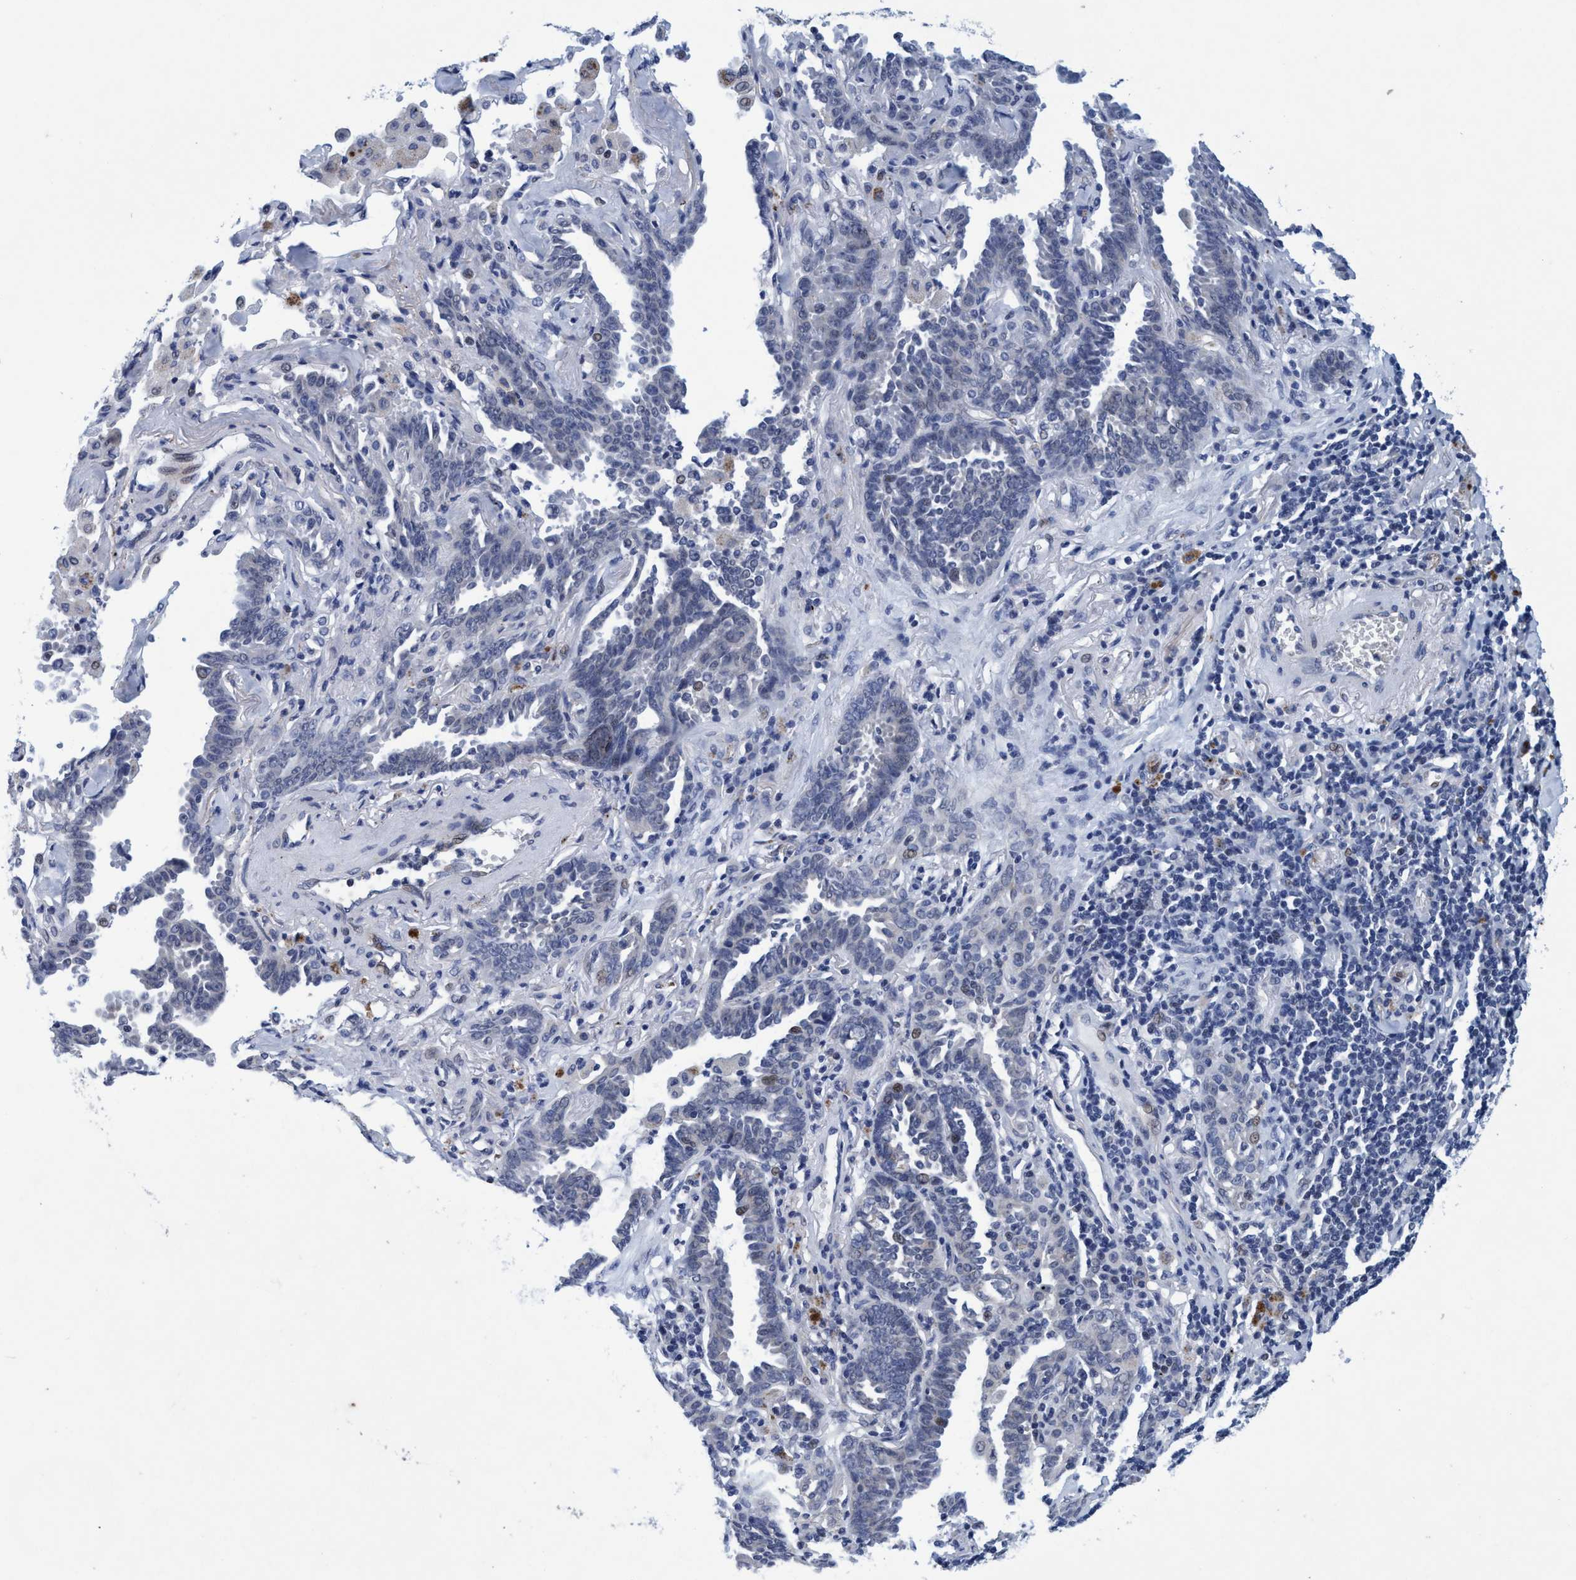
{"staining": {"intensity": "negative", "quantity": "none", "location": "none"}, "tissue": "lung cancer", "cell_type": "Tumor cells", "image_type": "cancer", "snomed": [{"axis": "morphology", "description": "Adenocarcinoma, NOS"}, {"axis": "topography", "description": "Lung"}], "caption": "An immunohistochemistry (IHC) photomicrograph of adenocarcinoma (lung) is shown. There is no staining in tumor cells of adenocarcinoma (lung).", "gene": "GRB14", "patient": {"sex": "female", "age": 64}}